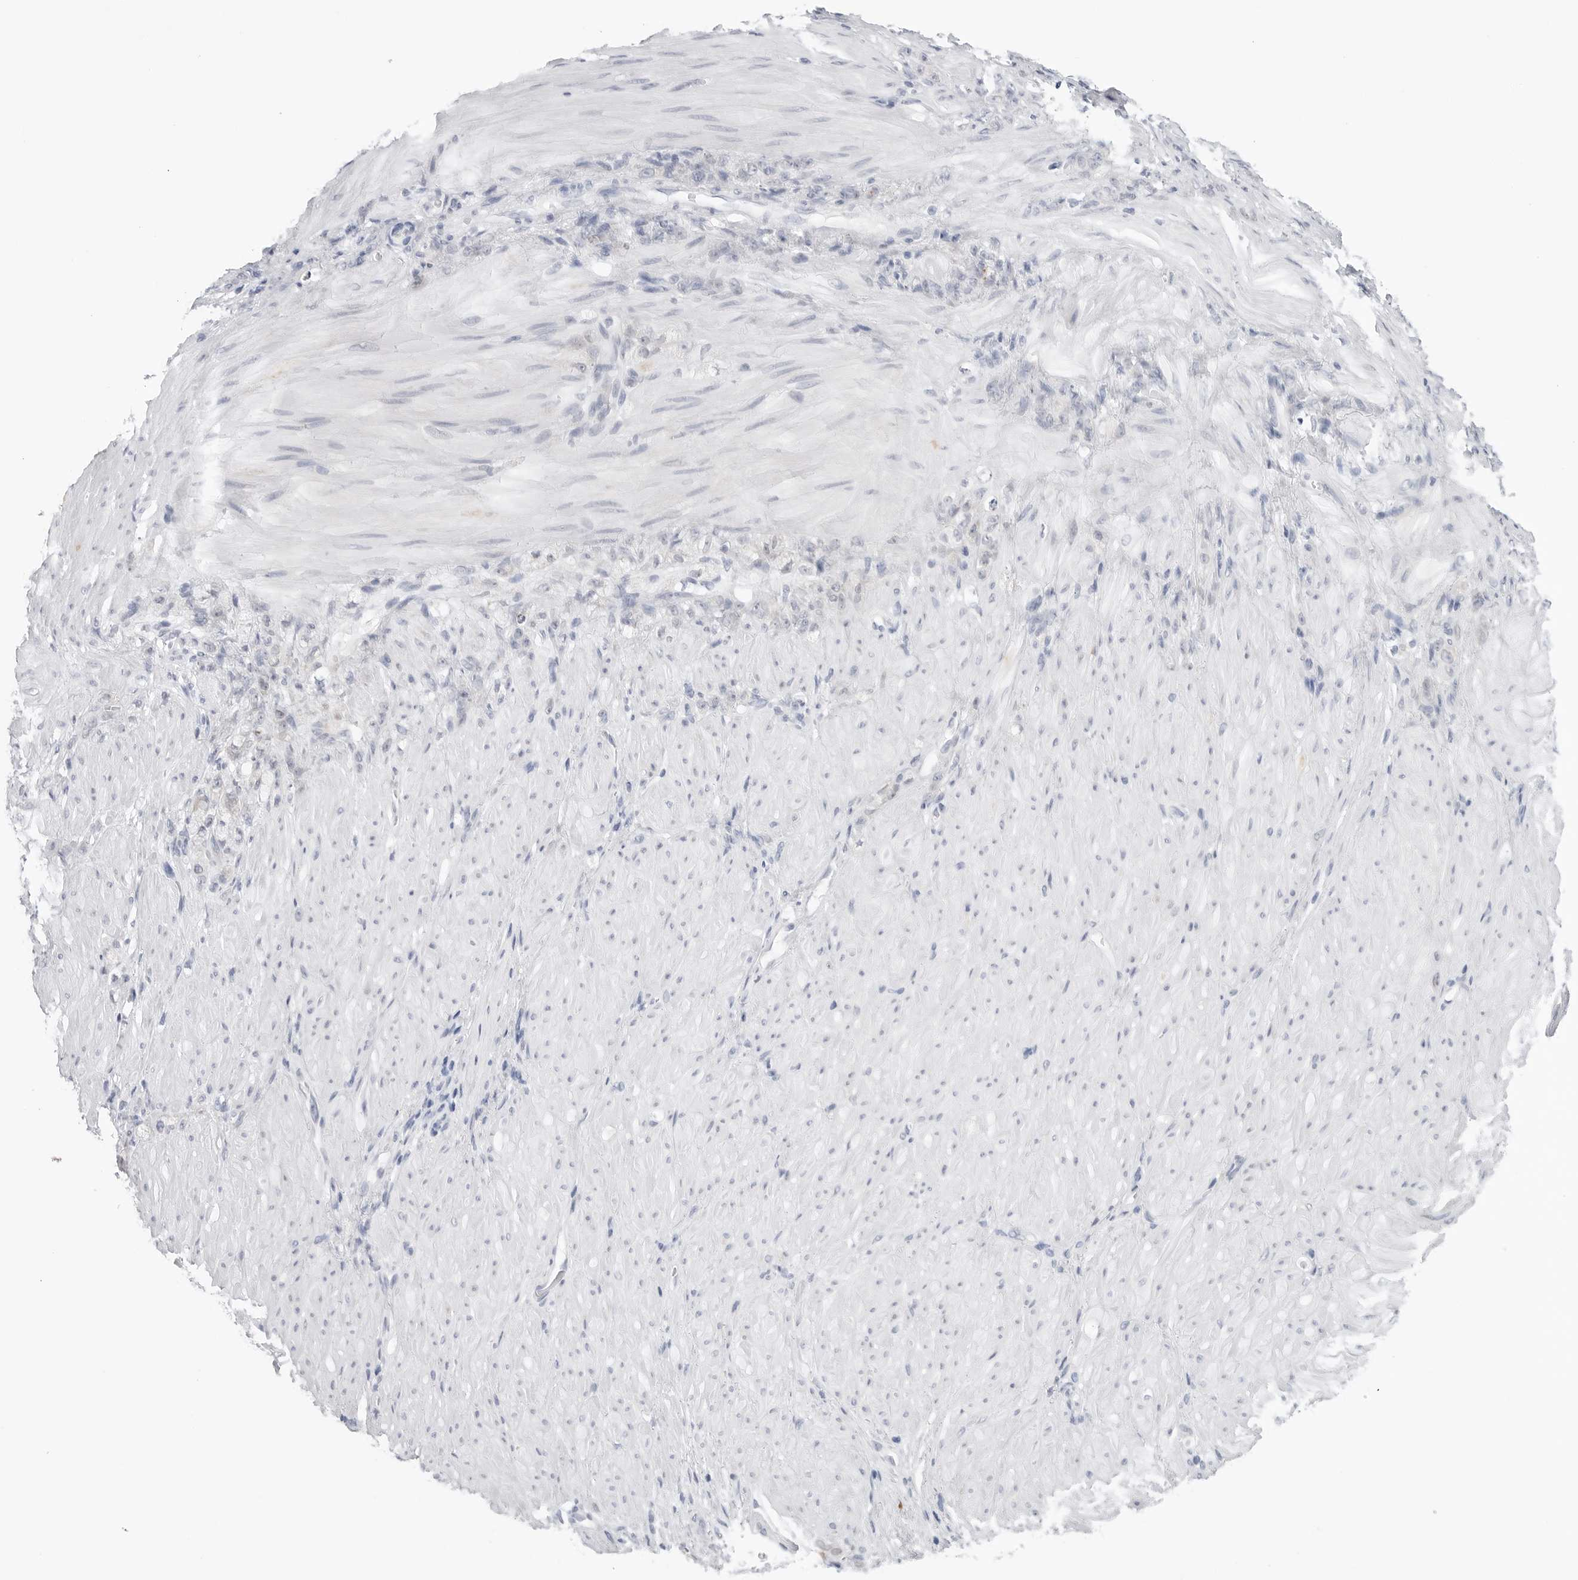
{"staining": {"intensity": "negative", "quantity": "none", "location": "none"}, "tissue": "stomach cancer", "cell_type": "Tumor cells", "image_type": "cancer", "snomed": [{"axis": "morphology", "description": "Normal tissue, NOS"}, {"axis": "morphology", "description": "Adenocarcinoma, NOS"}, {"axis": "topography", "description": "Stomach"}], "caption": "Tumor cells are negative for protein expression in human adenocarcinoma (stomach). (Stains: DAB (3,3'-diaminobenzidine) immunohistochemistry with hematoxylin counter stain, Microscopy: brightfield microscopy at high magnification).", "gene": "RPN1", "patient": {"sex": "male", "age": 82}}